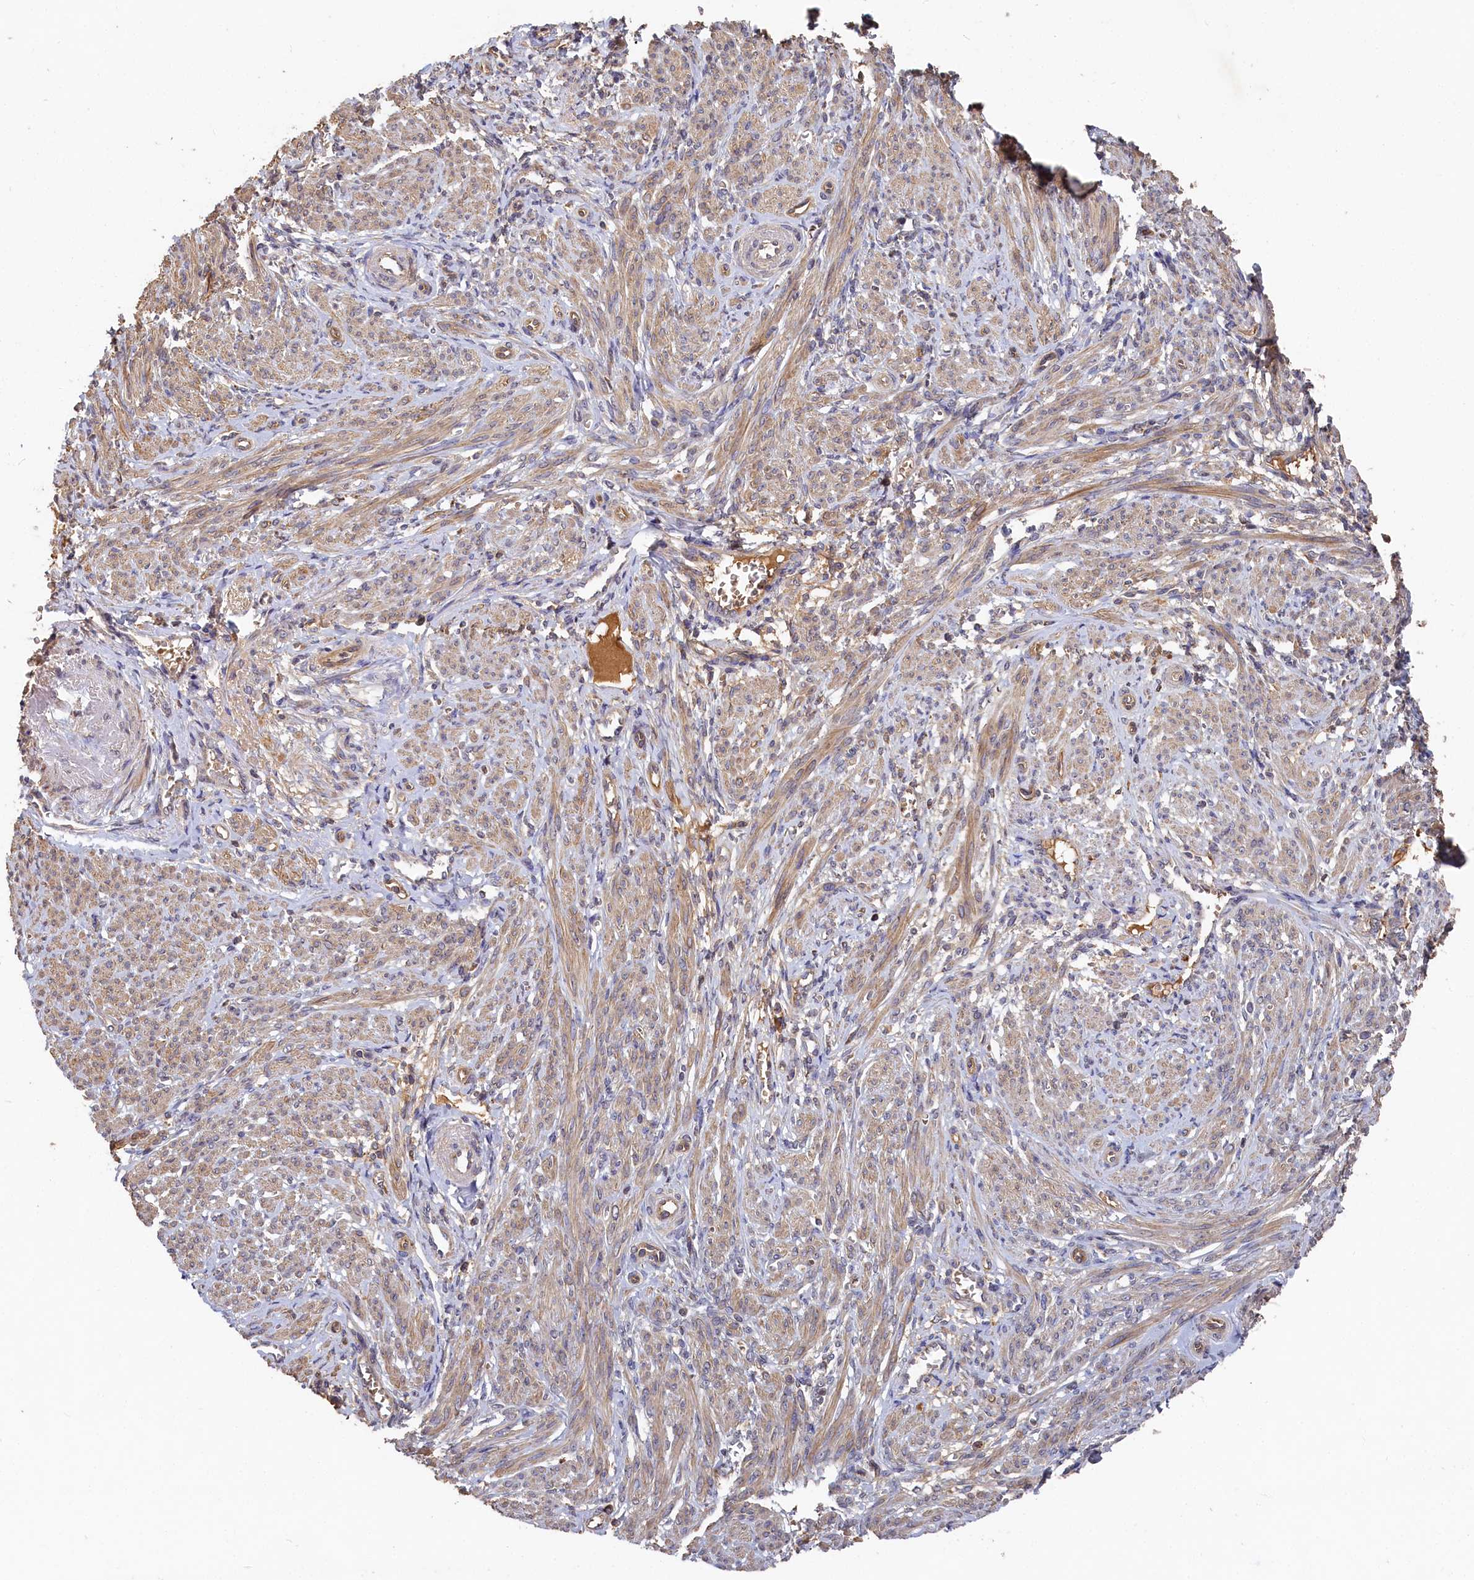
{"staining": {"intensity": "moderate", "quantity": "25%-75%", "location": "cytoplasmic/membranous"}, "tissue": "smooth muscle", "cell_type": "Smooth muscle cells", "image_type": "normal", "snomed": [{"axis": "morphology", "description": "Normal tissue, NOS"}, {"axis": "topography", "description": "Smooth muscle"}], "caption": "Immunohistochemical staining of benign human smooth muscle shows moderate cytoplasmic/membranous protein expression in approximately 25%-75% of smooth muscle cells.", "gene": "DHRS11", "patient": {"sex": "female", "age": 39}}